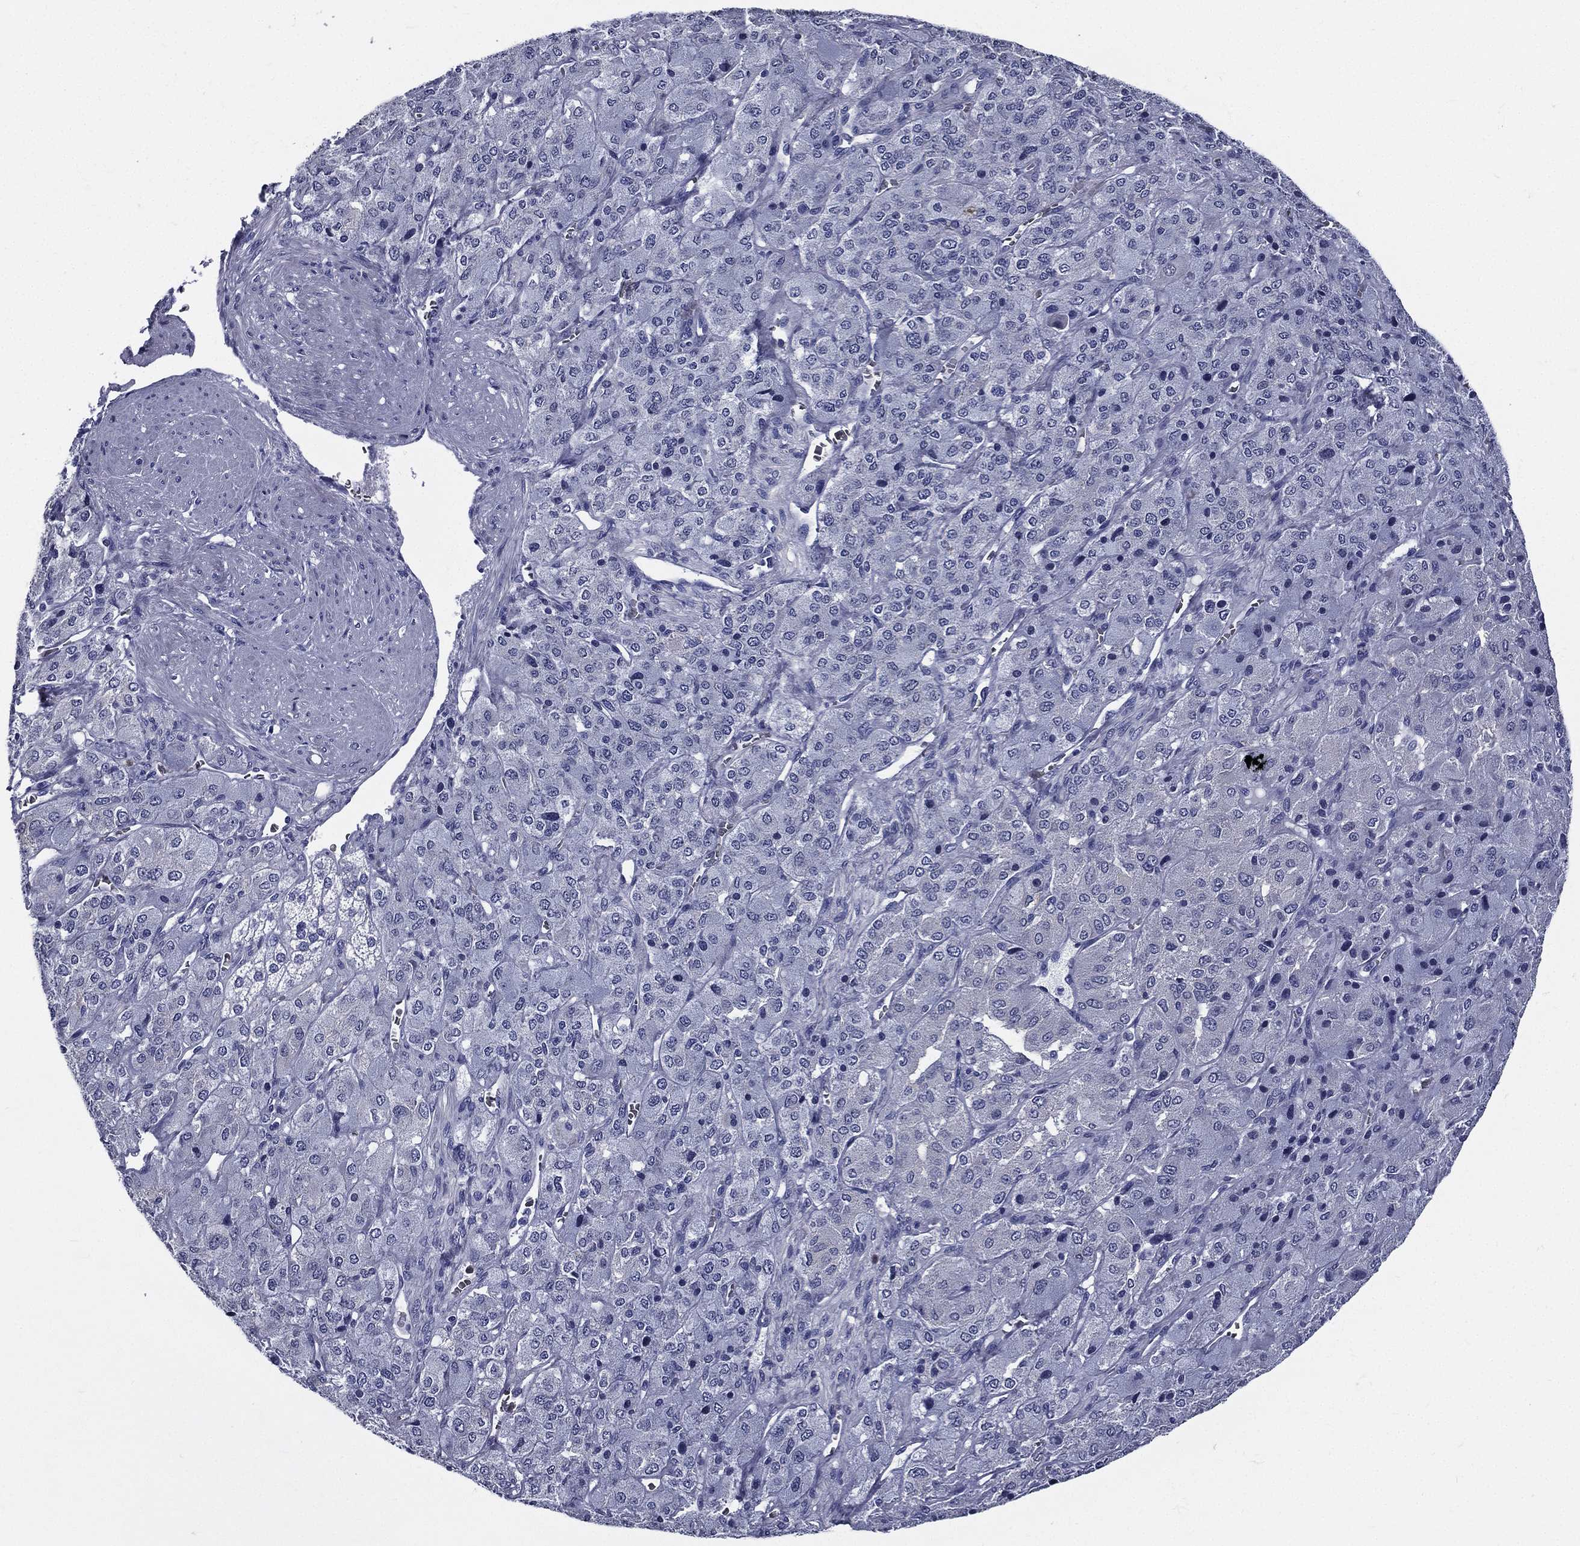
{"staining": {"intensity": "negative", "quantity": "none", "location": "none"}, "tissue": "adrenal gland", "cell_type": "Glandular cells", "image_type": "normal", "snomed": [{"axis": "morphology", "description": "Normal tissue, NOS"}, {"axis": "topography", "description": "Adrenal gland"}], "caption": "This is an immunohistochemistry histopathology image of benign human adrenal gland. There is no expression in glandular cells.", "gene": "DPYS", "patient": {"sex": "female", "age": 60}}